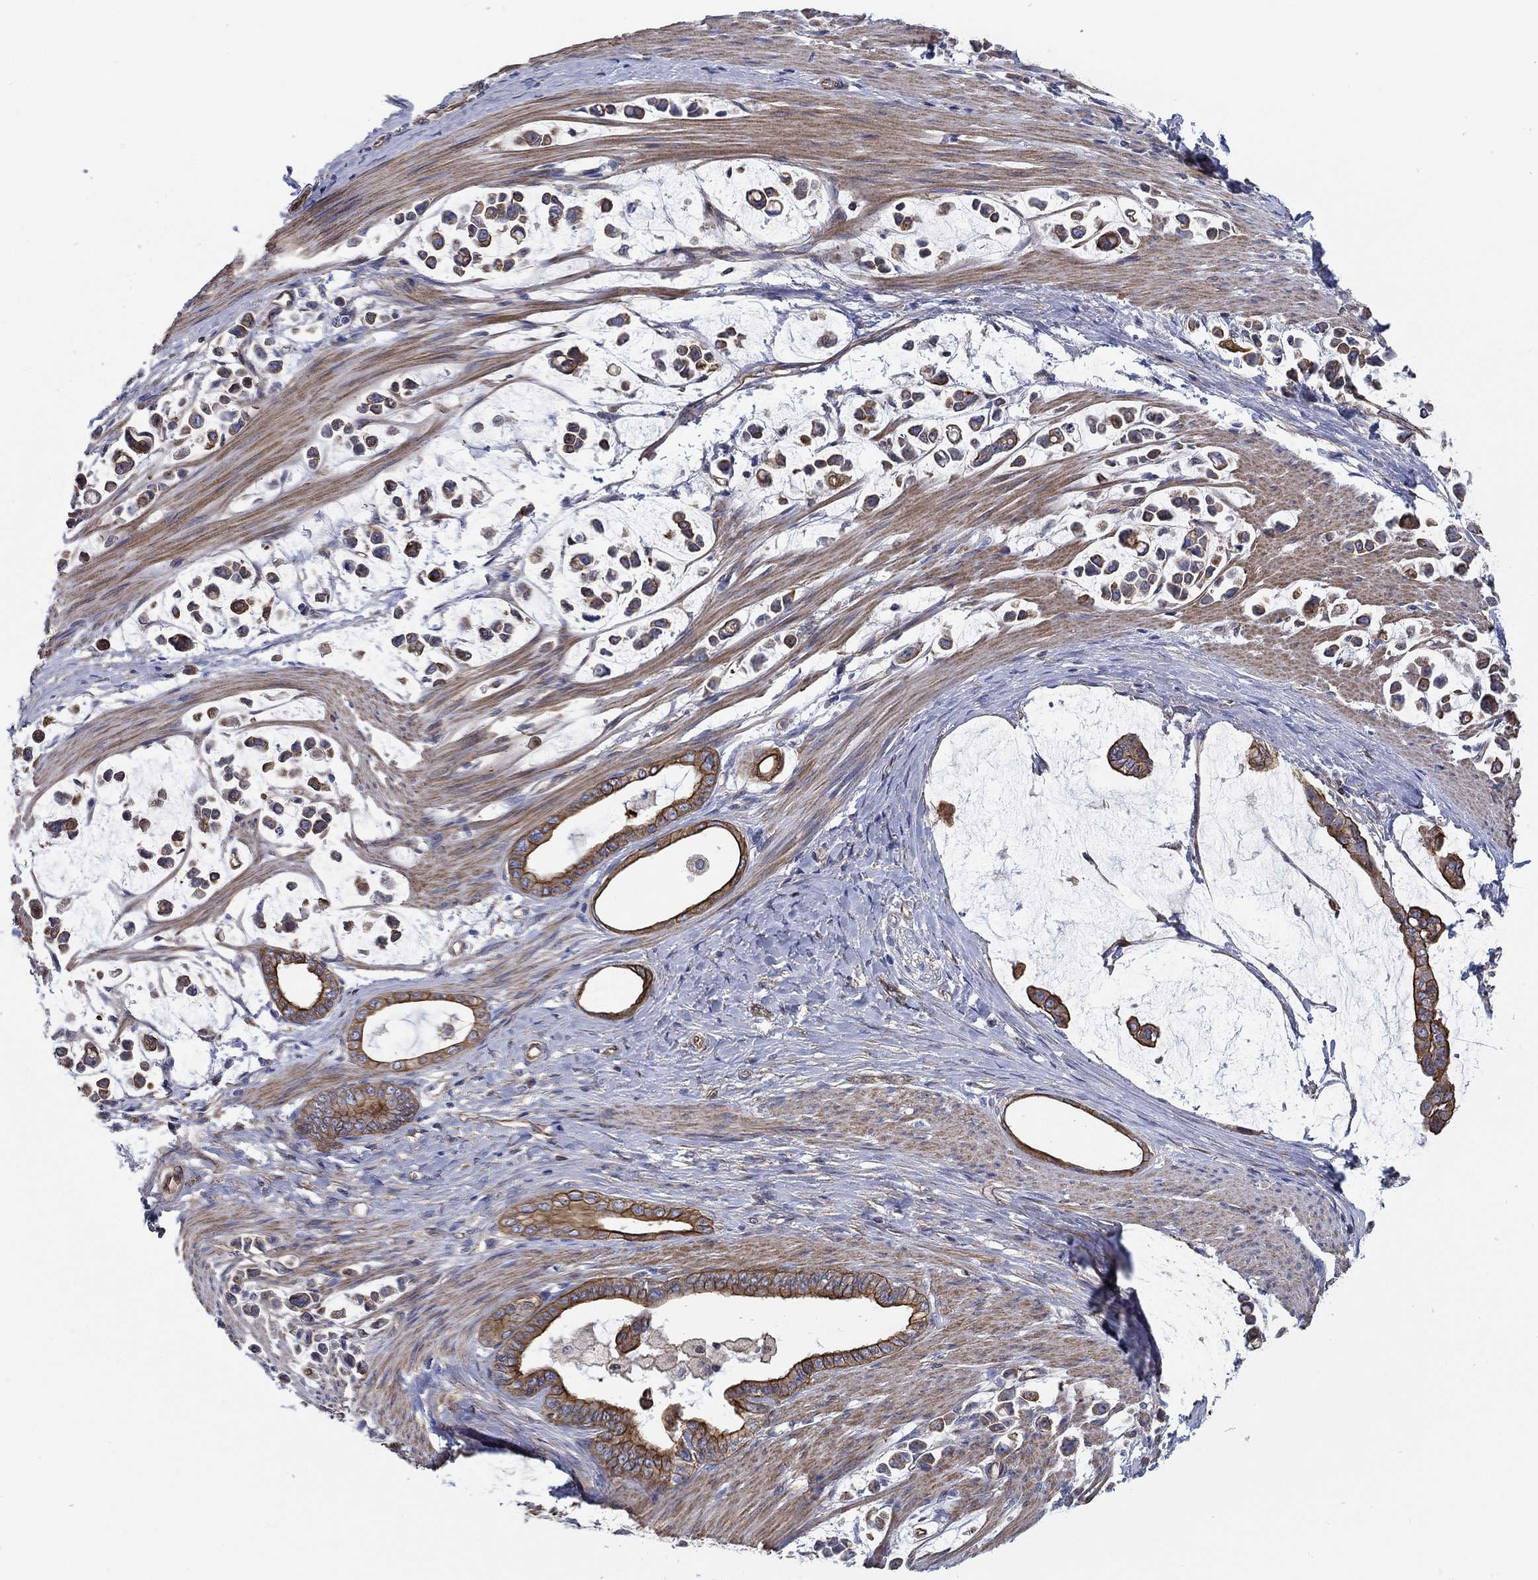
{"staining": {"intensity": "strong", "quantity": "25%-75%", "location": "cytoplasmic/membranous"}, "tissue": "stomach cancer", "cell_type": "Tumor cells", "image_type": "cancer", "snomed": [{"axis": "morphology", "description": "Adenocarcinoma, NOS"}, {"axis": "topography", "description": "Stomach"}], "caption": "A brown stain labels strong cytoplasmic/membranous staining of a protein in stomach adenocarcinoma tumor cells.", "gene": "FMN1", "patient": {"sex": "male", "age": 82}}